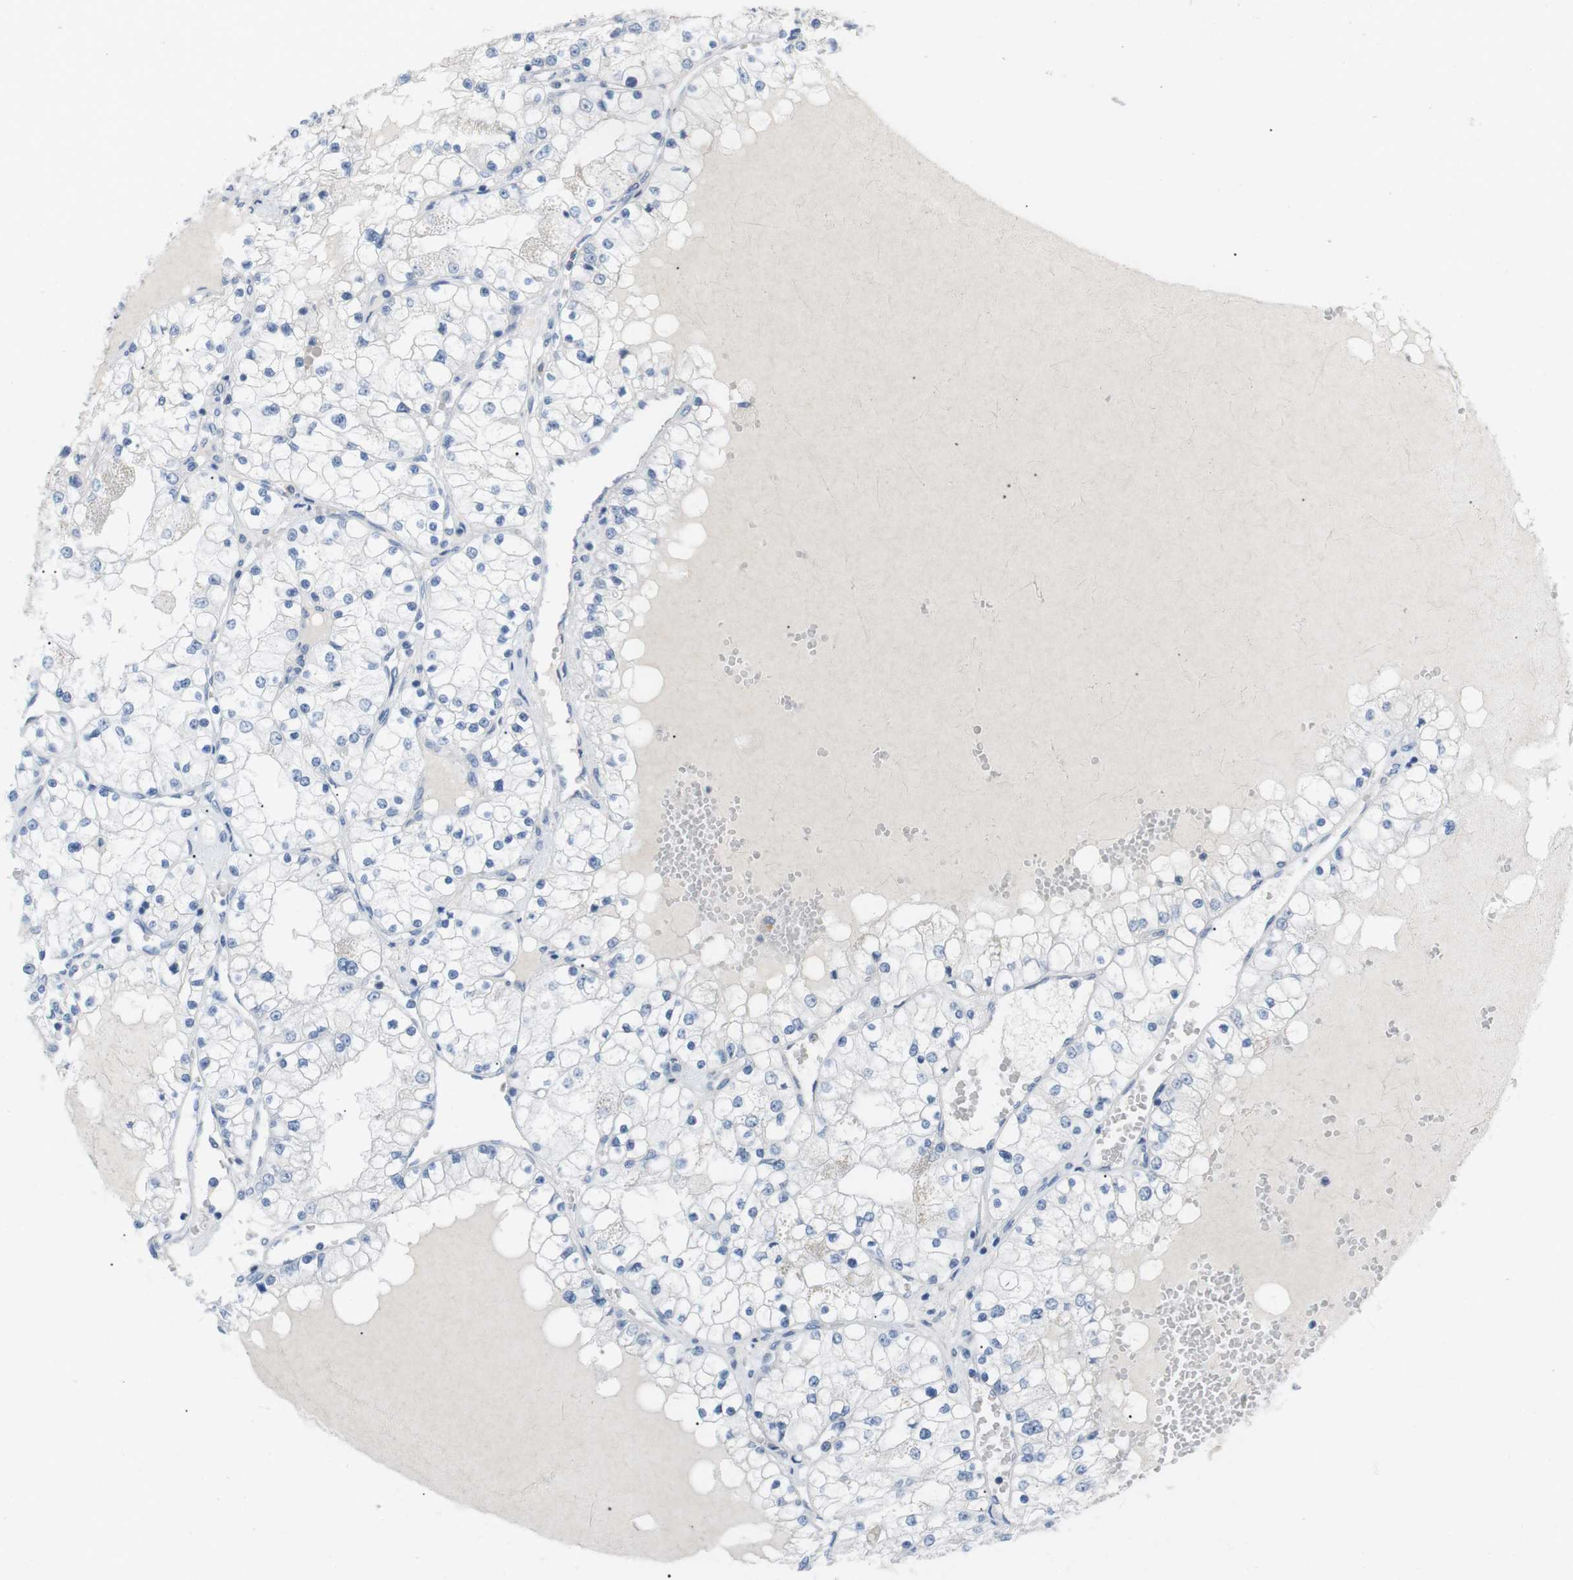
{"staining": {"intensity": "negative", "quantity": "none", "location": "none"}, "tissue": "renal cancer", "cell_type": "Tumor cells", "image_type": "cancer", "snomed": [{"axis": "morphology", "description": "Adenocarcinoma, NOS"}, {"axis": "topography", "description": "Kidney"}], "caption": "Tumor cells are negative for protein expression in human renal cancer (adenocarcinoma).", "gene": "HBG2", "patient": {"sex": "male", "age": 68}}